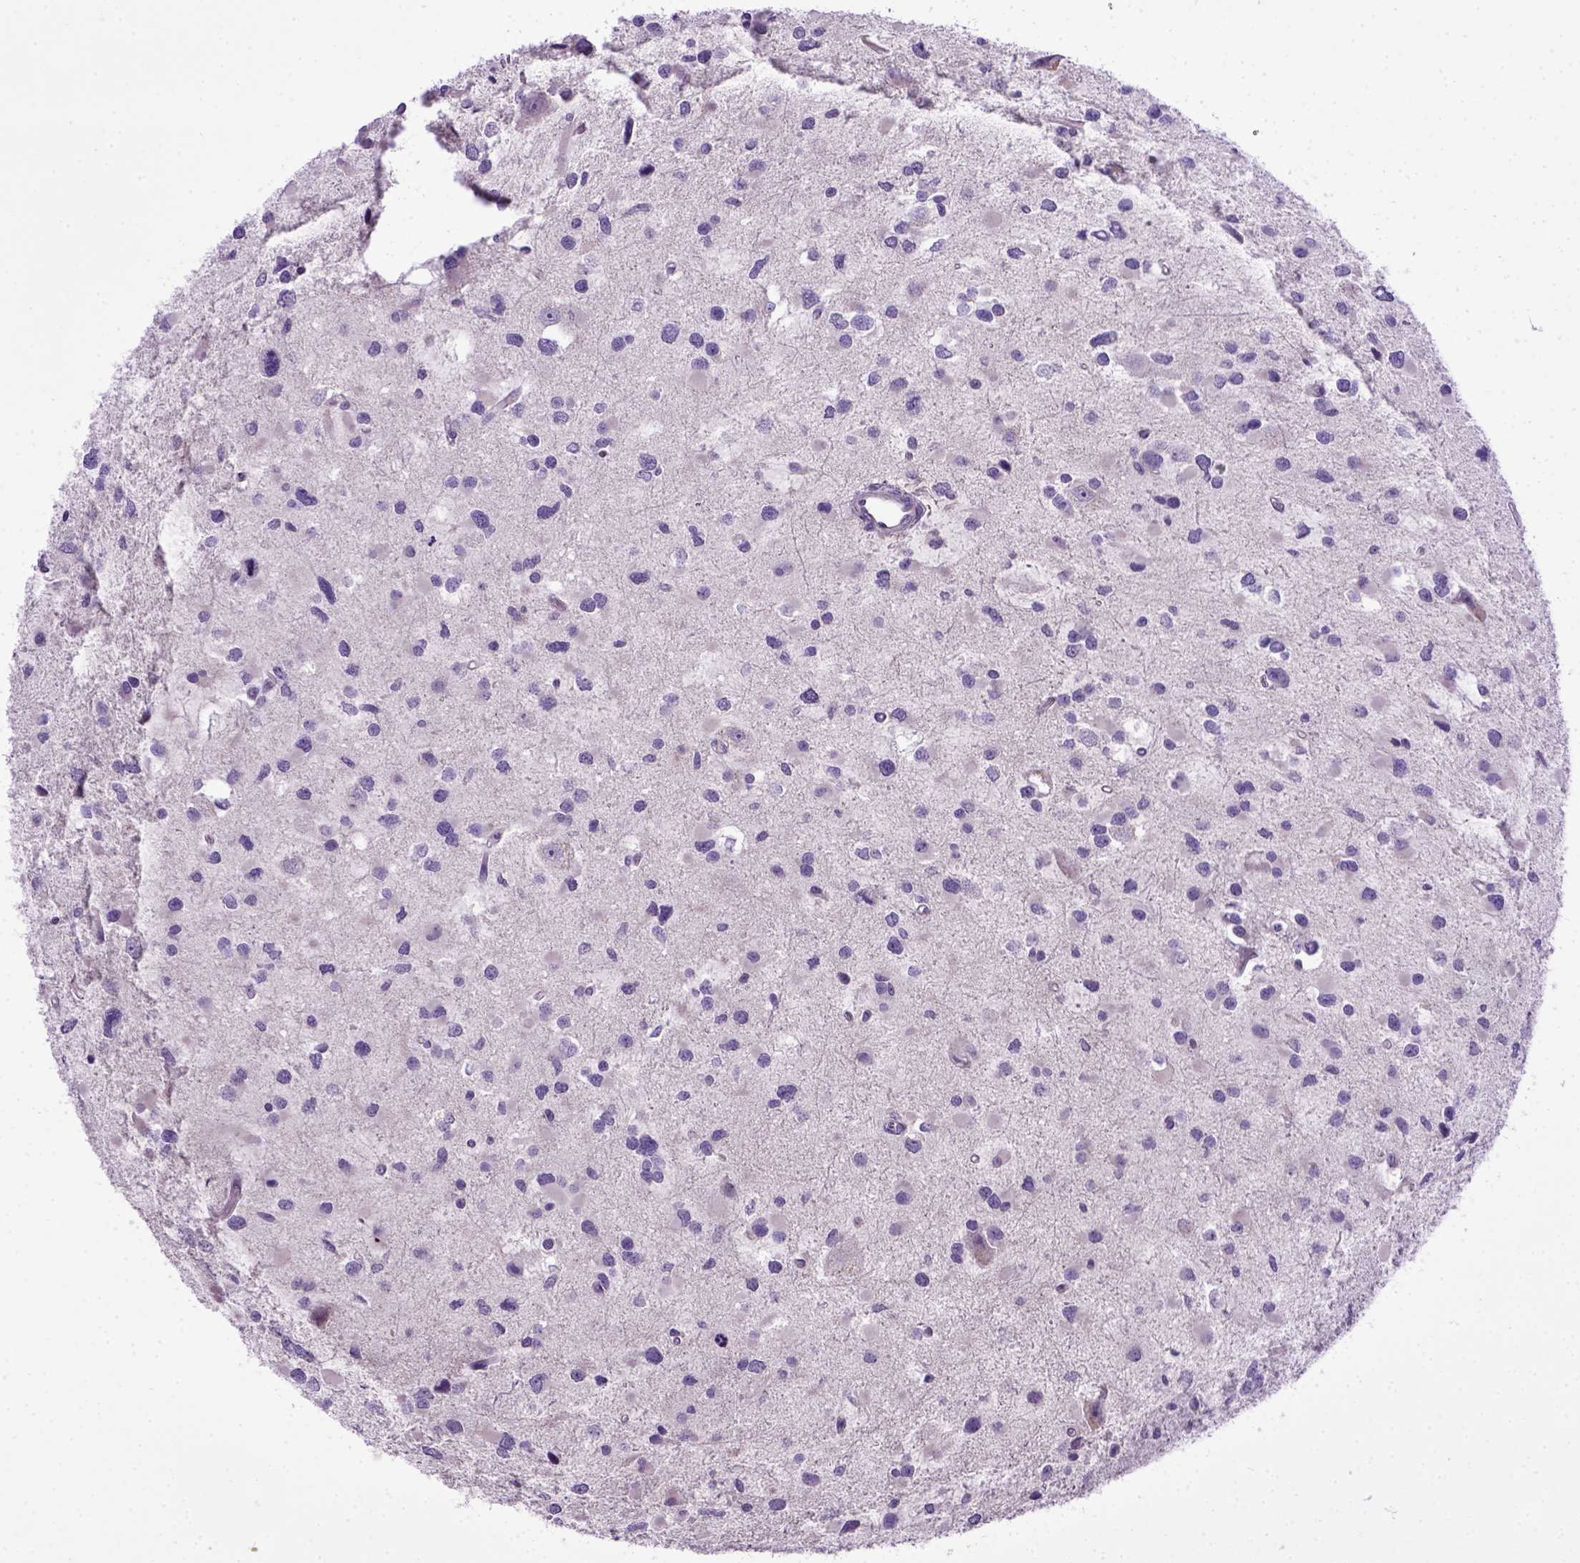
{"staining": {"intensity": "negative", "quantity": "none", "location": "none"}, "tissue": "glioma", "cell_type": "Tumor cells", "image_type": "cancer", "snomed": [{"axis": "morphology", "description": "Glioma, malignant, Low grade"}, {"axis": "topography", "description": "Brain"}], "caption": "This is an immunohistochemistry histopathology image of human malignant low-grade glioma. There is no staining in tumor cells.", "gene": "CDH1", "patient": {"sex": "female", "age": 32}}